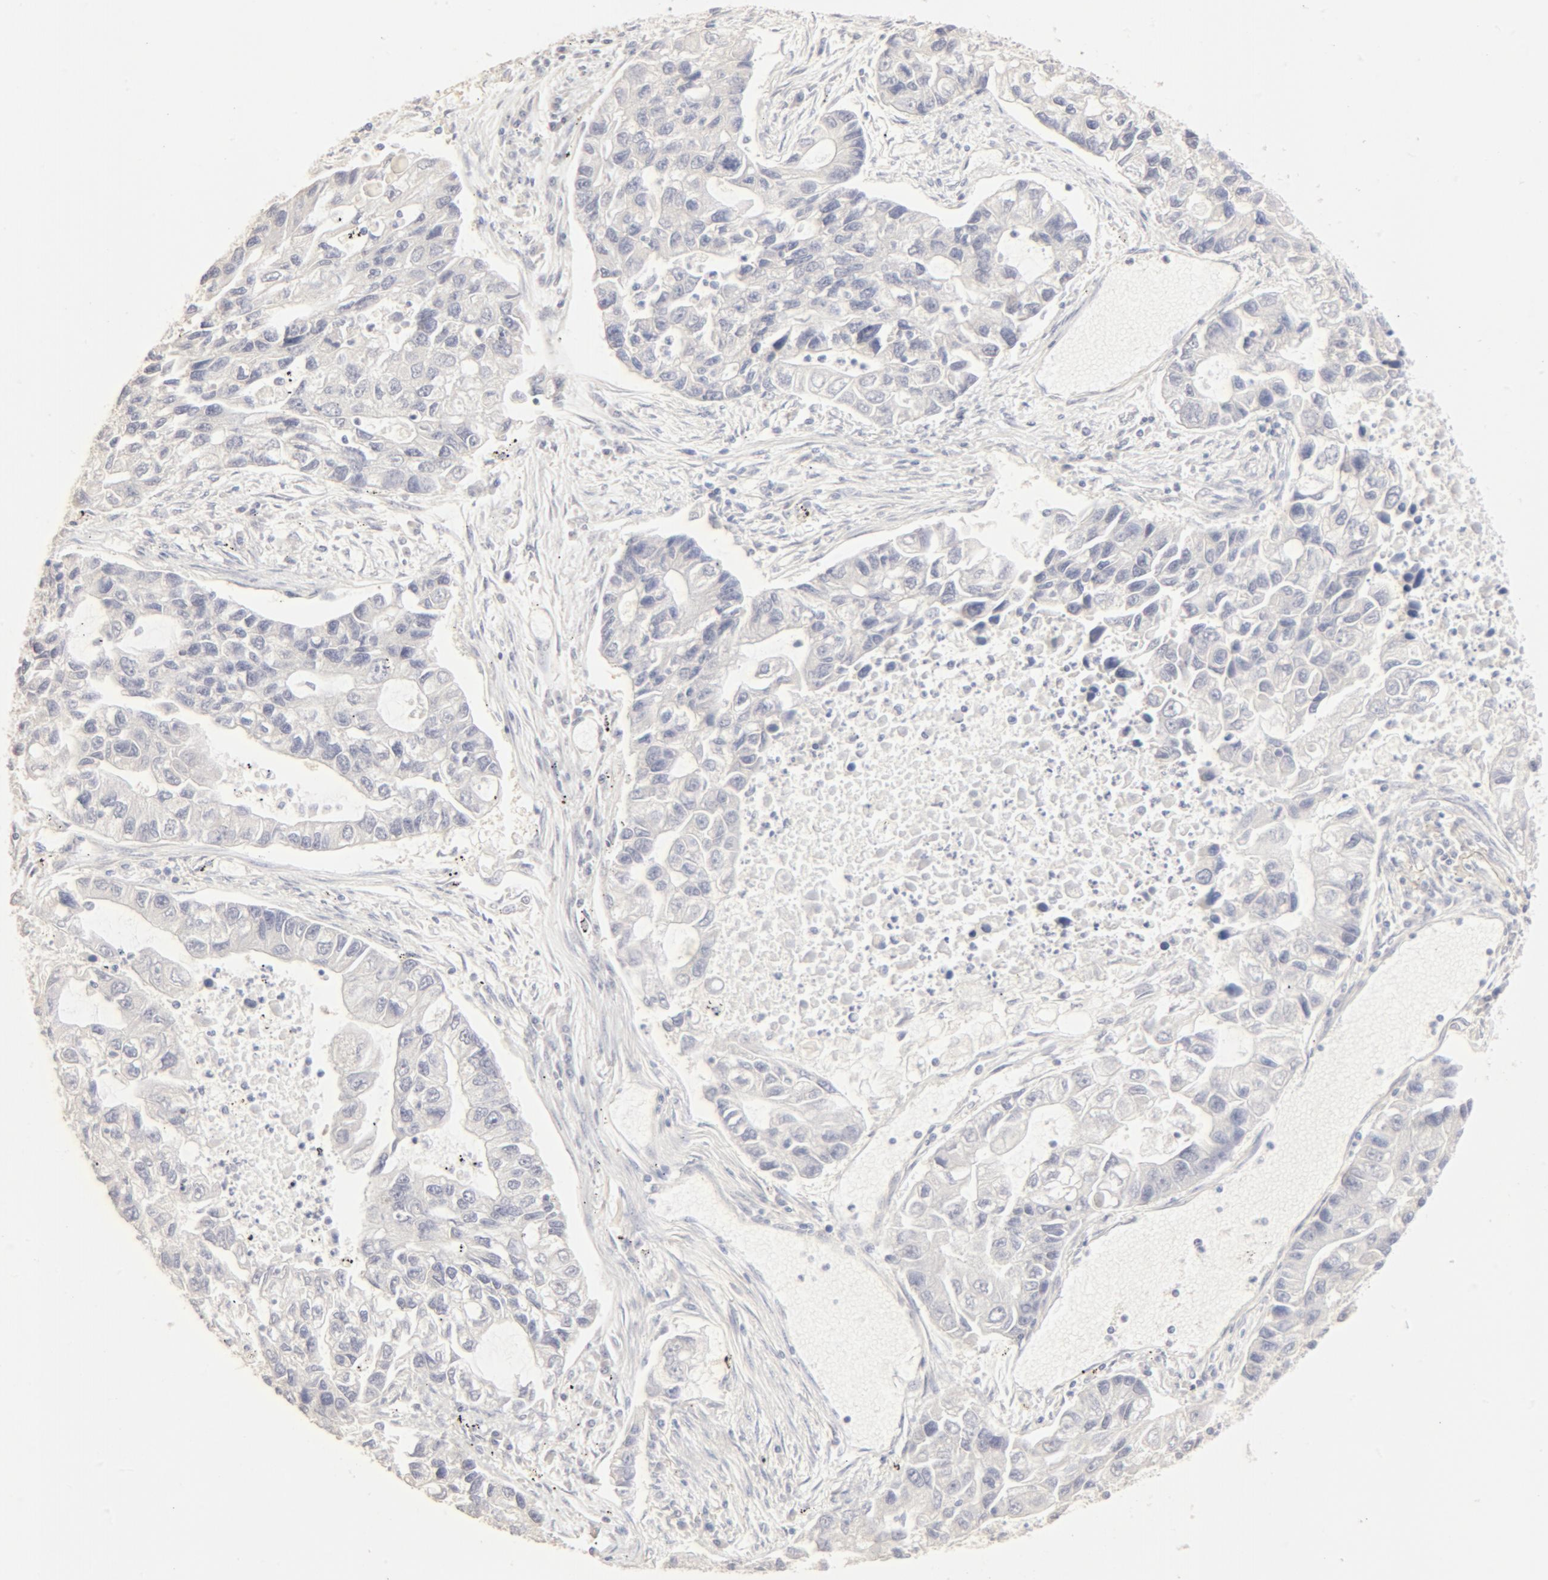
{"staining": {"intensity": "negative", "quantity": "none", "location": "none"}, "tissue": "lung cancer", "cell_type": "Tumor cells", "image_type": "cancer", "snomed": [{"axis": "morphology", "description": "Adenocarcinoma, NOS"}, {"axis": "topography", "description": "Lung"}], "caption": "Tumor cells show no significant expression in adenocarcinoma (lung).", "gene": "FCGBP", "patient": {"sex": "female", "age": 51}}